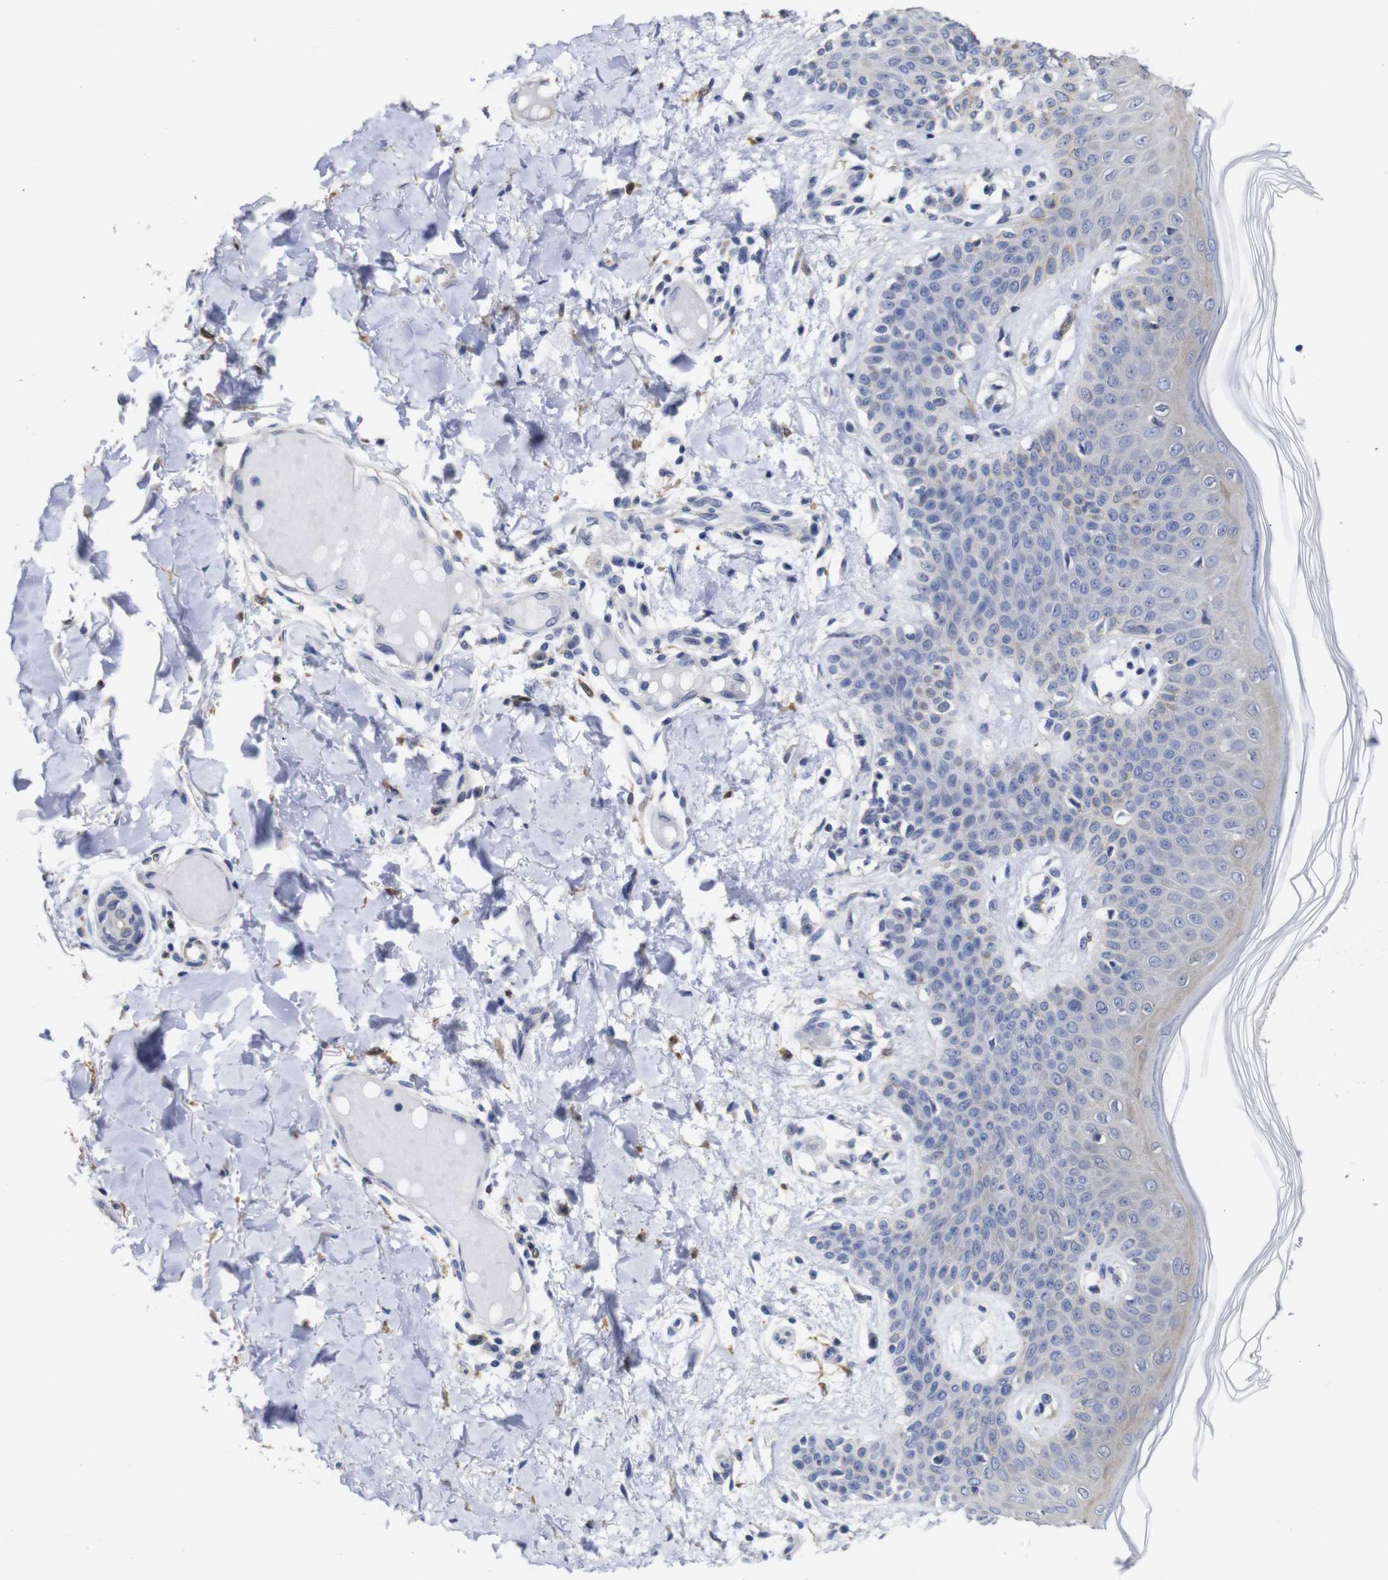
{"staining": {"intensity": "negative", "quantity": "none", "location": "none"}, "tissue": "skin", "cell_type": "Fibroblasts", "image_type": "normal", "snomed": [{"axis": "morphology", "description": "Normal tissue, NOS"}, {"axis": "topography", "description": "Skin"}], "caption": "The micrograph demonstrates no significant positivity in fibroblasts of skin.", "gene": "TCEAL9", "patient": {"sex": "male", "age": 53}}